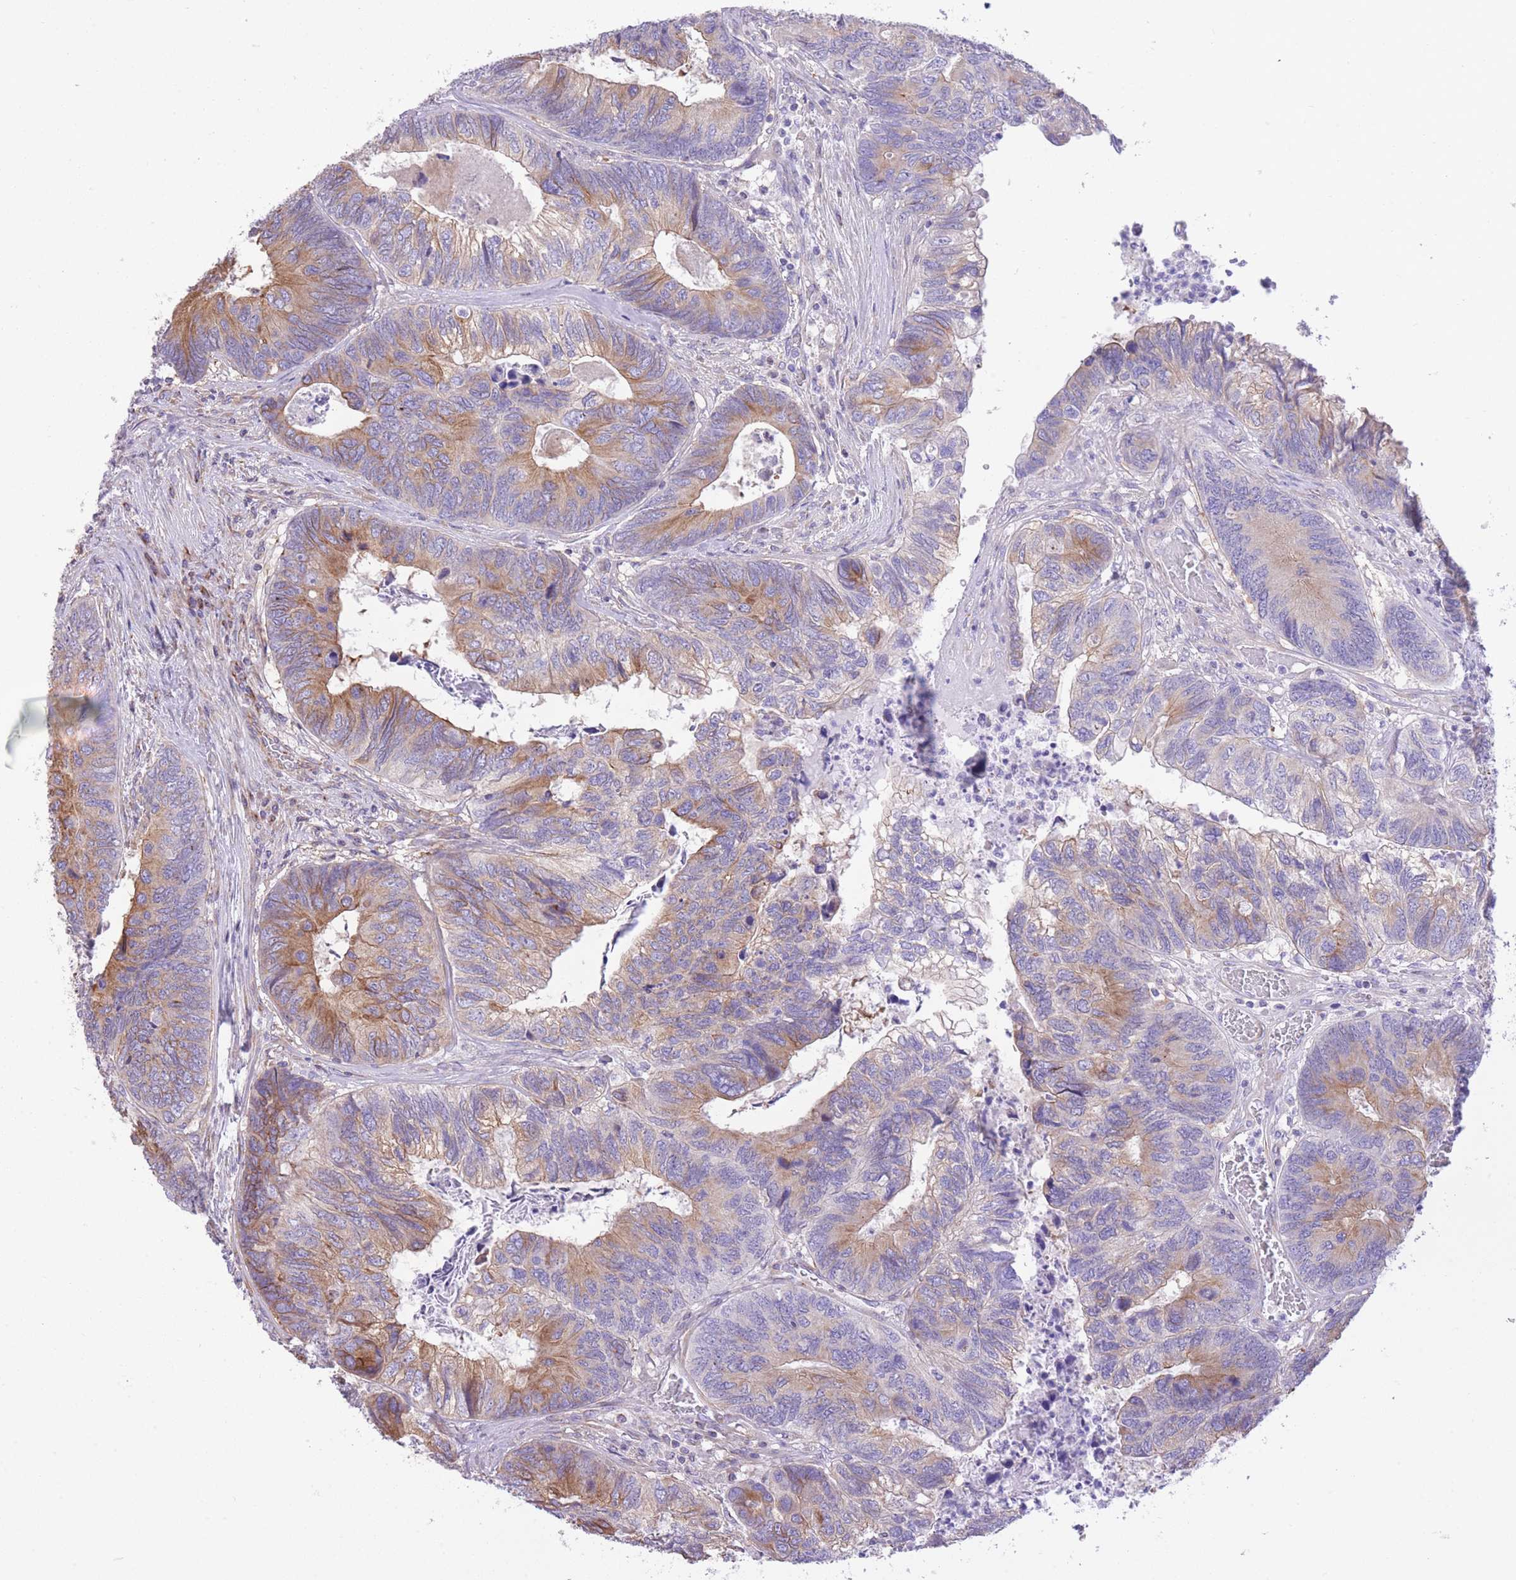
{"staining": {"intensity": "moderate", "quantity": "25%-75%", "location": "cytoplasmic/membranous"}, "tissue": "colorectal cancer", "cell_type": "Tumor cells", "image_type": "cancer", "snomed": [{"axis": "morphology", "description": "Adenocarcinoma, NOS"}, {"axis": "topography", "description": "Colon"}], "caption": "This image demonstrates adenocarcinoma (colorectal) stained with immunohistochemistry (IHC) to label a protein in brown. The cytoplasmic/membranous of tumor cells show moderate positivity for the protein. Nuclei are counter-stained blue.", "gene": "RHOU", "patient": {"sex": "female", "age": 67}}